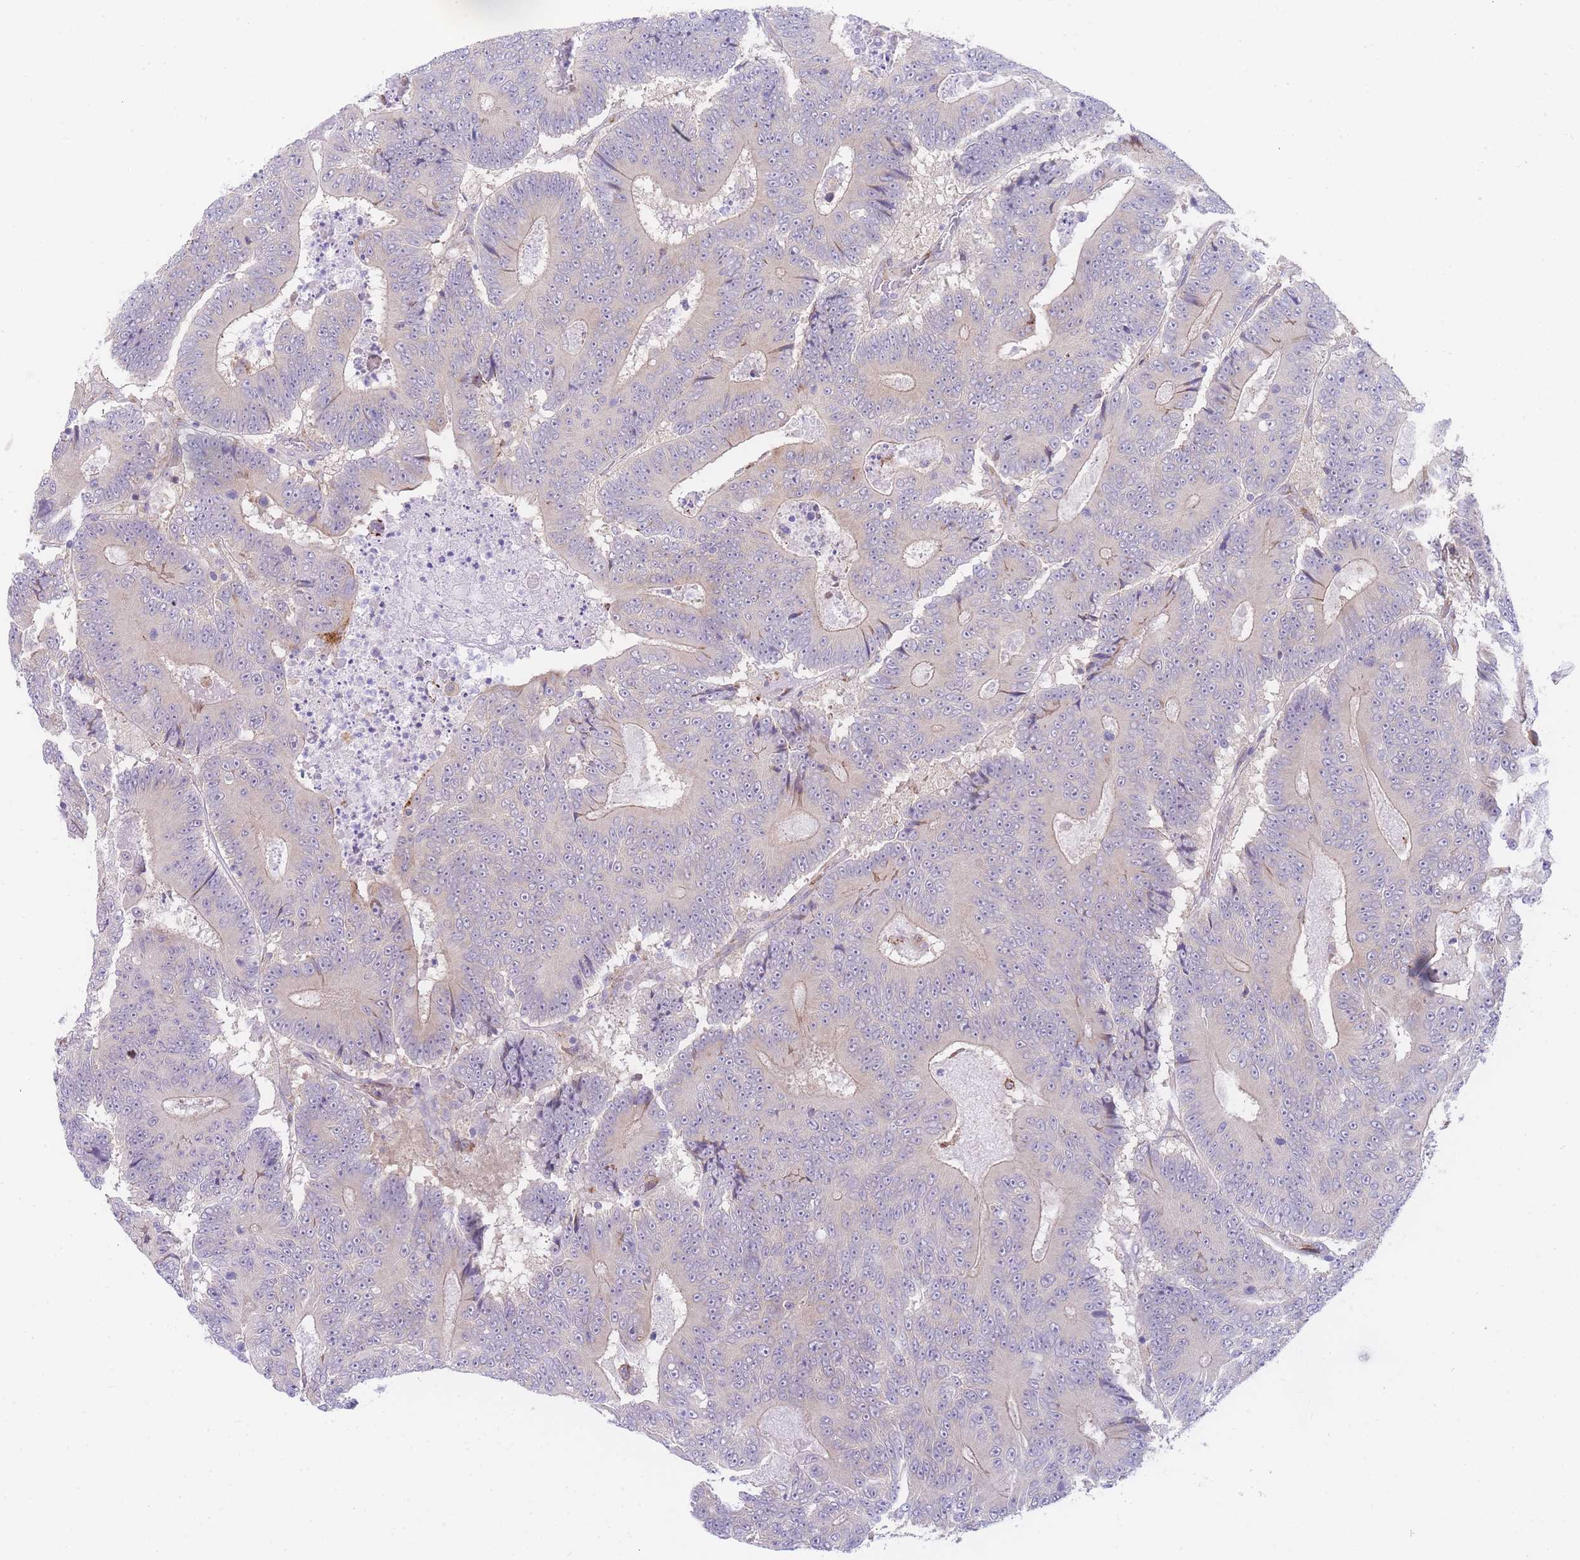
{"staining": {"intensity": "negative", "quantity": "none", "location": "none"}, "tissue": "colorectal cancer", "cell_type": "Tumor cells", "image_type": "cancer", "snomed": [{"axis": "morphology", "description": "Adenocarcinoma, NOS"}, {"axis": "topography", "description": "Colon"}], "caption": "Protein analysis of colorectal cancer (adenocarcinoma) displays no significant positivity in tumor cells. (DAB (3,3'-diaminobenzidine) immunohistochemistry (IHC) visualized using brightfield microscopy, high magnification).", "gene": "ZNF510", "patient": {"sex": "male", "age": 83}}